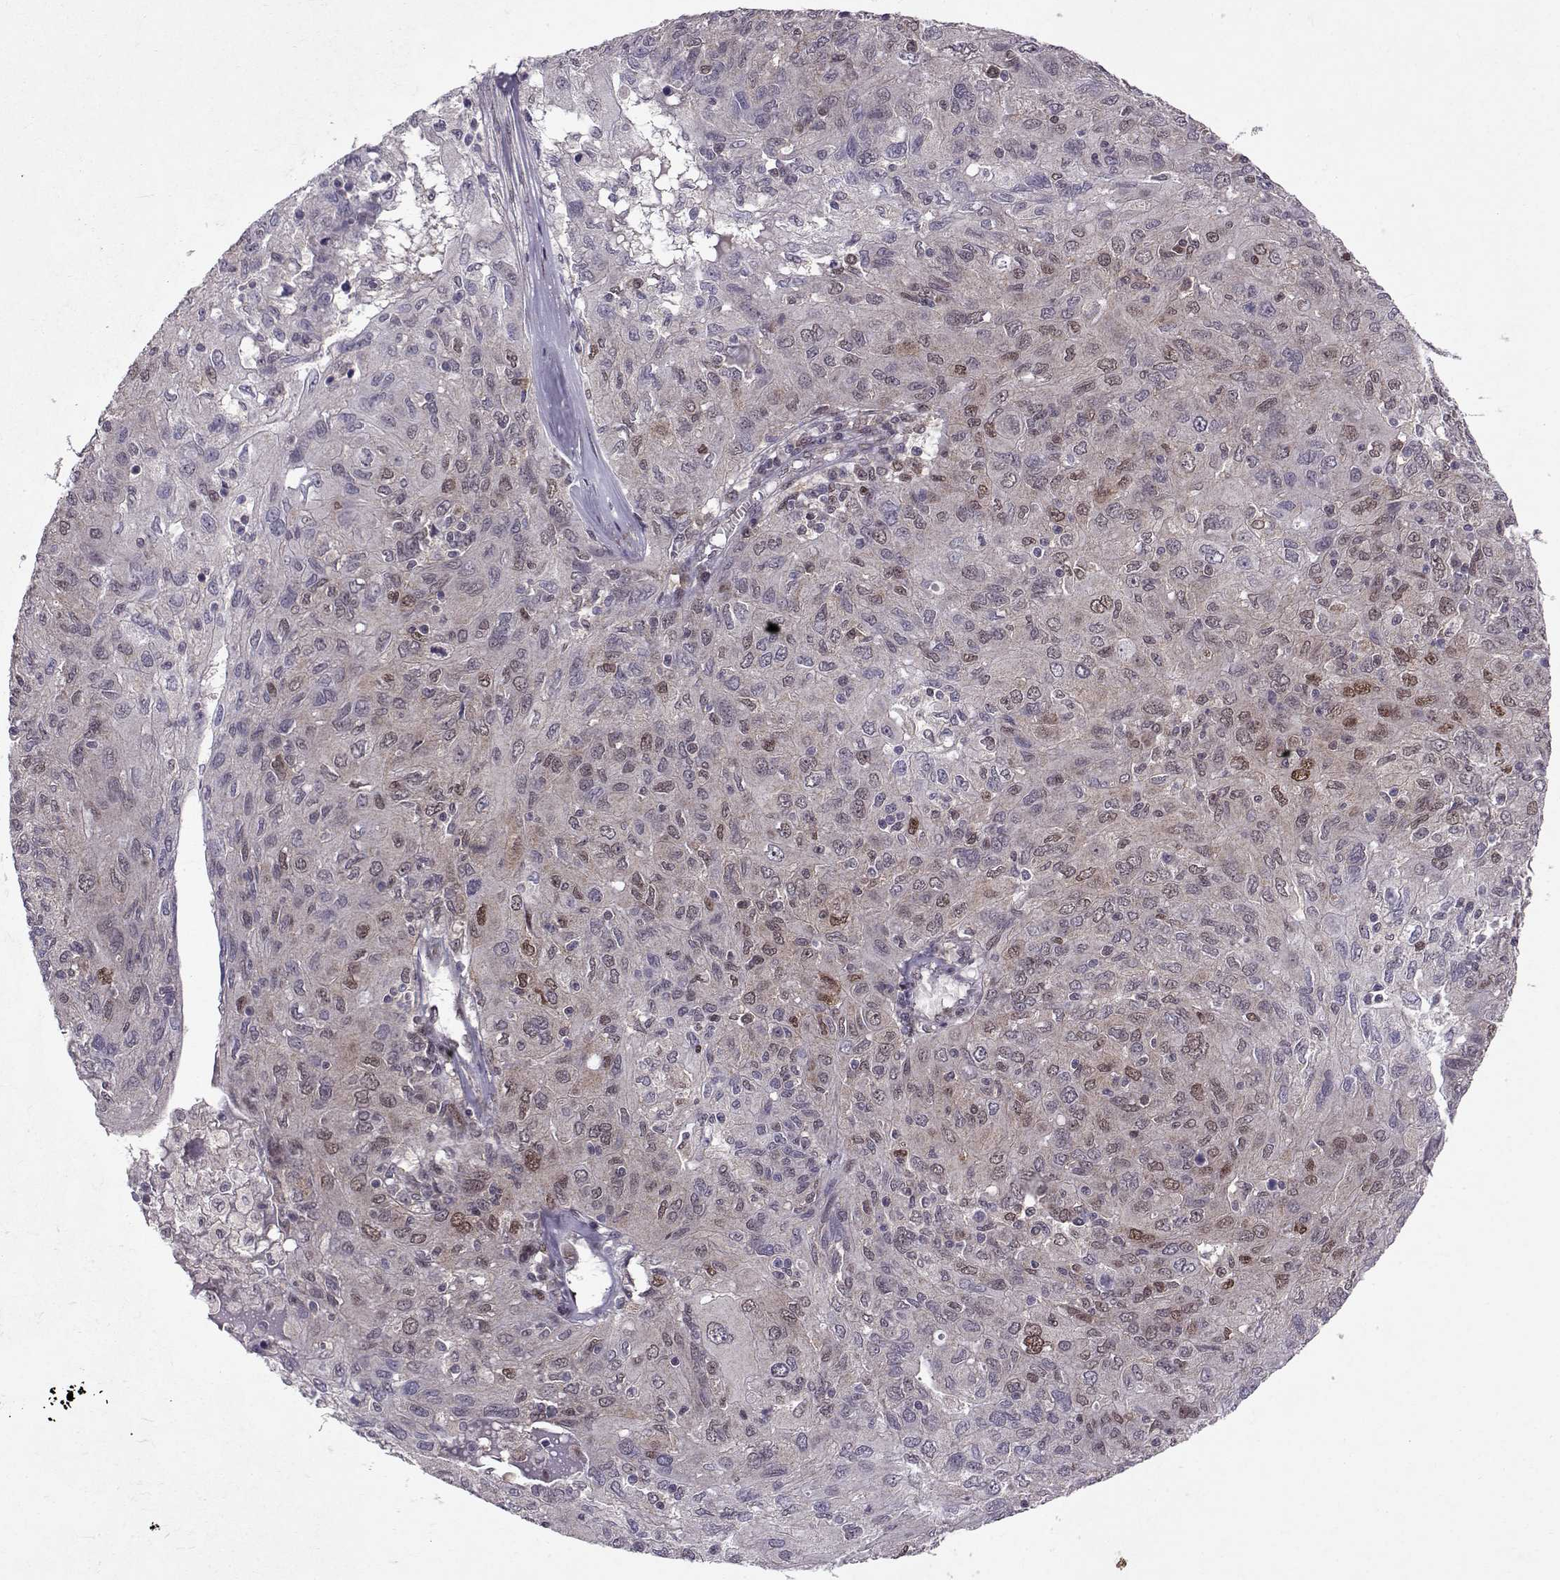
{"staining": {"intensity": "moderate", "quantity": "<25%", "location": "nuclear"}, "tissue": "ovarian cancer", "cell_type": "Tumor cells", "image_type": "cancer", "snomed": [{"axis": "morphology", "description": "Carcinoma, endometroid"}, {"axis": "topography", "description": "Ovary"}], "caption": "The photomicrograph reveals a brown stain indicating the presence of a protein in the nuclear of tumor cells in endometroid carcinoma (ovarian).", "gene": "CDK4", "patient": {"sex": "female", "age": 50}}